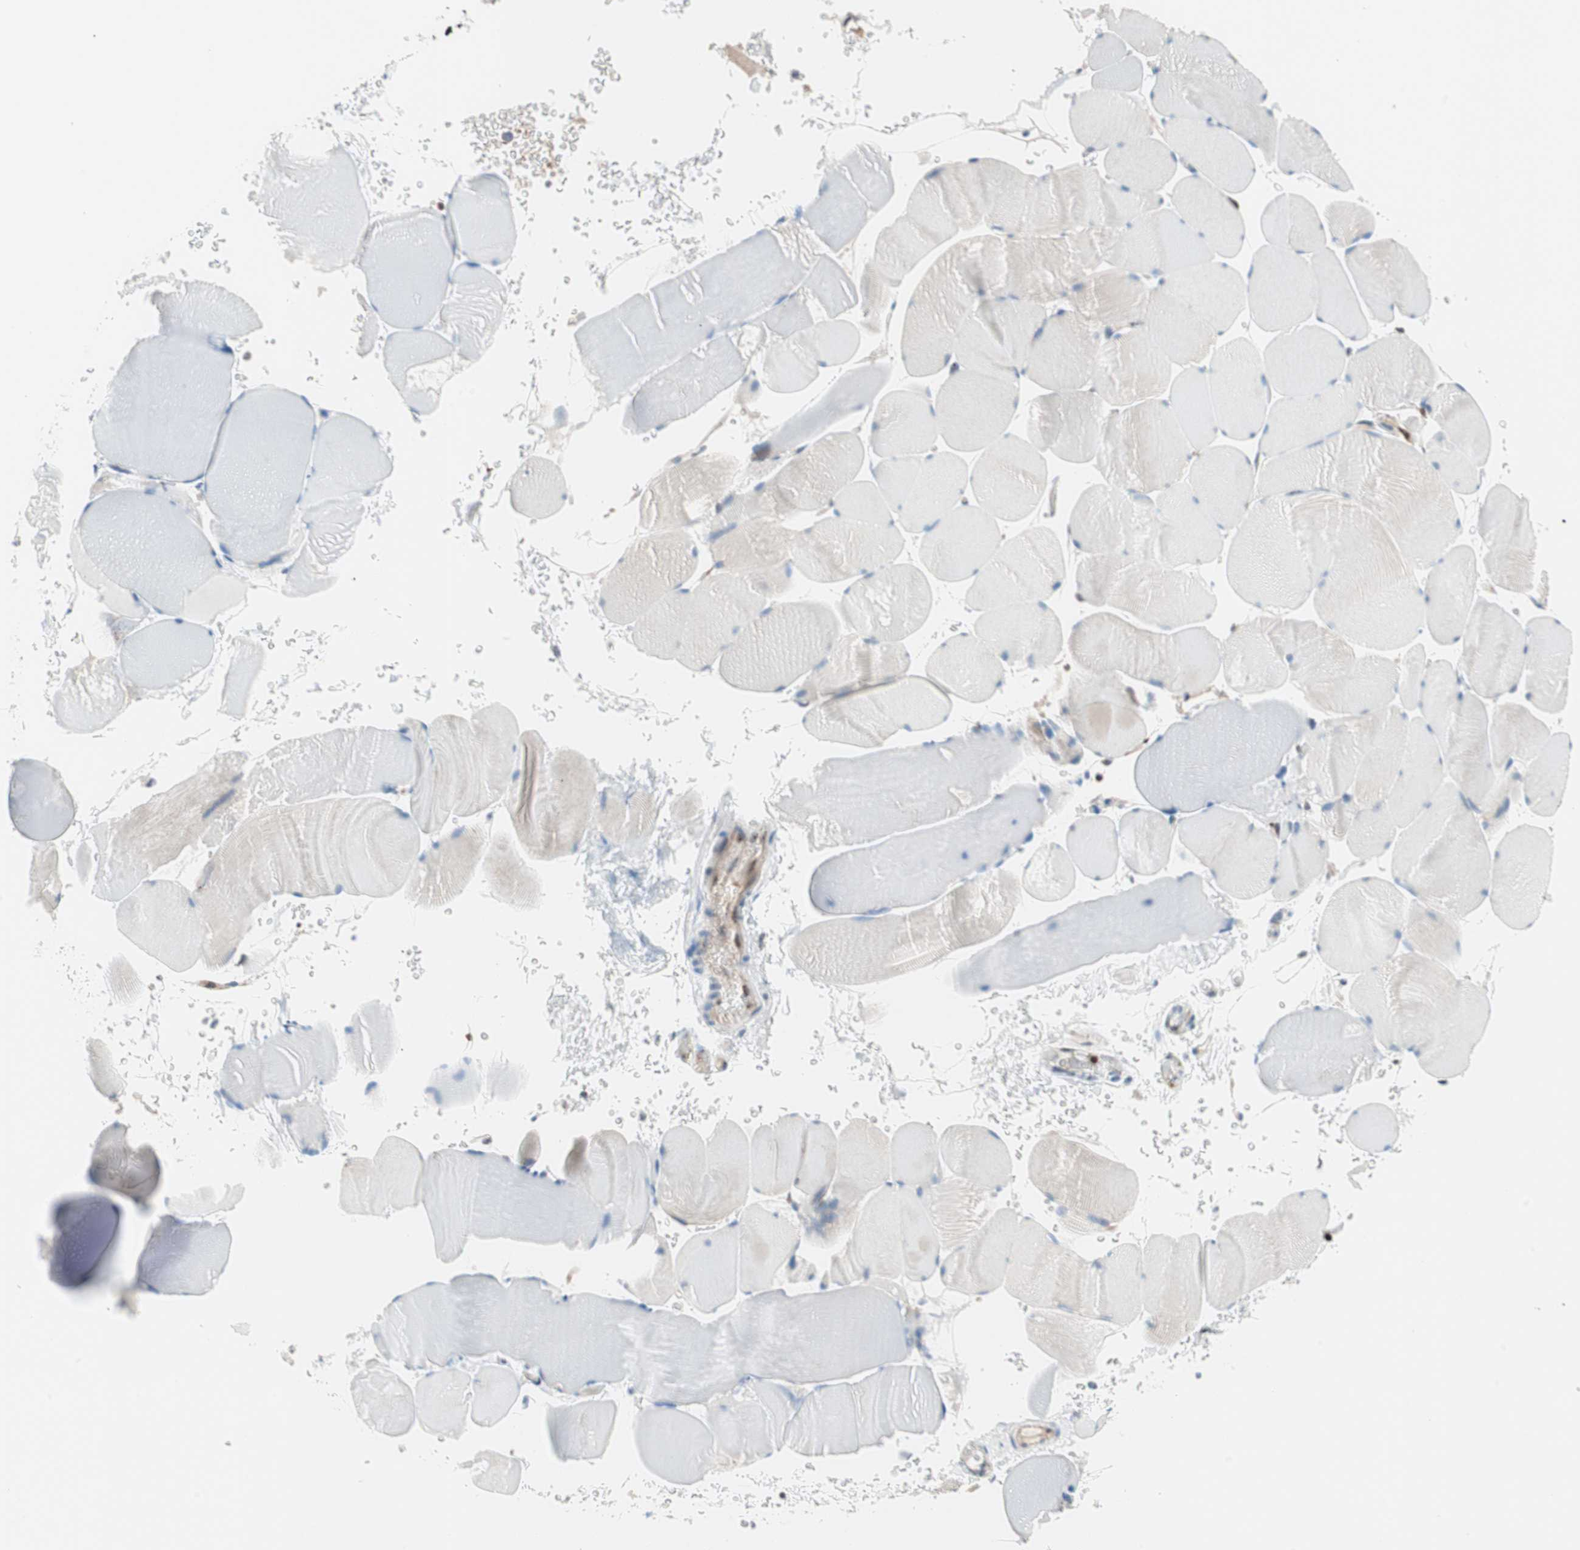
{"staining": {"intensity": "negative", "quantity": "none", "location": "none"}, "tissue": "skeletal muscle", "cell_type": "Myocytes", "image_type": "normal", "snomed": [{"axis": "morphology", "description": "Normal tissue, NOS"}, {"axis": "topography", "description": "Skeletal muscle"}], "caption": "Immunohistochemistry (IHC) histopathology image of normal skeletal muscle: skeletal muscle stained with DAB (3,3'-diaminobenzidine) demonstrates no significant protein expression in myocytes. The staining is performed using DAB brown chromogen with nuclei counter-stained in using hematoxylin.", "gene": "RGS10", "patient": {"sex": "male", "age": 62}}